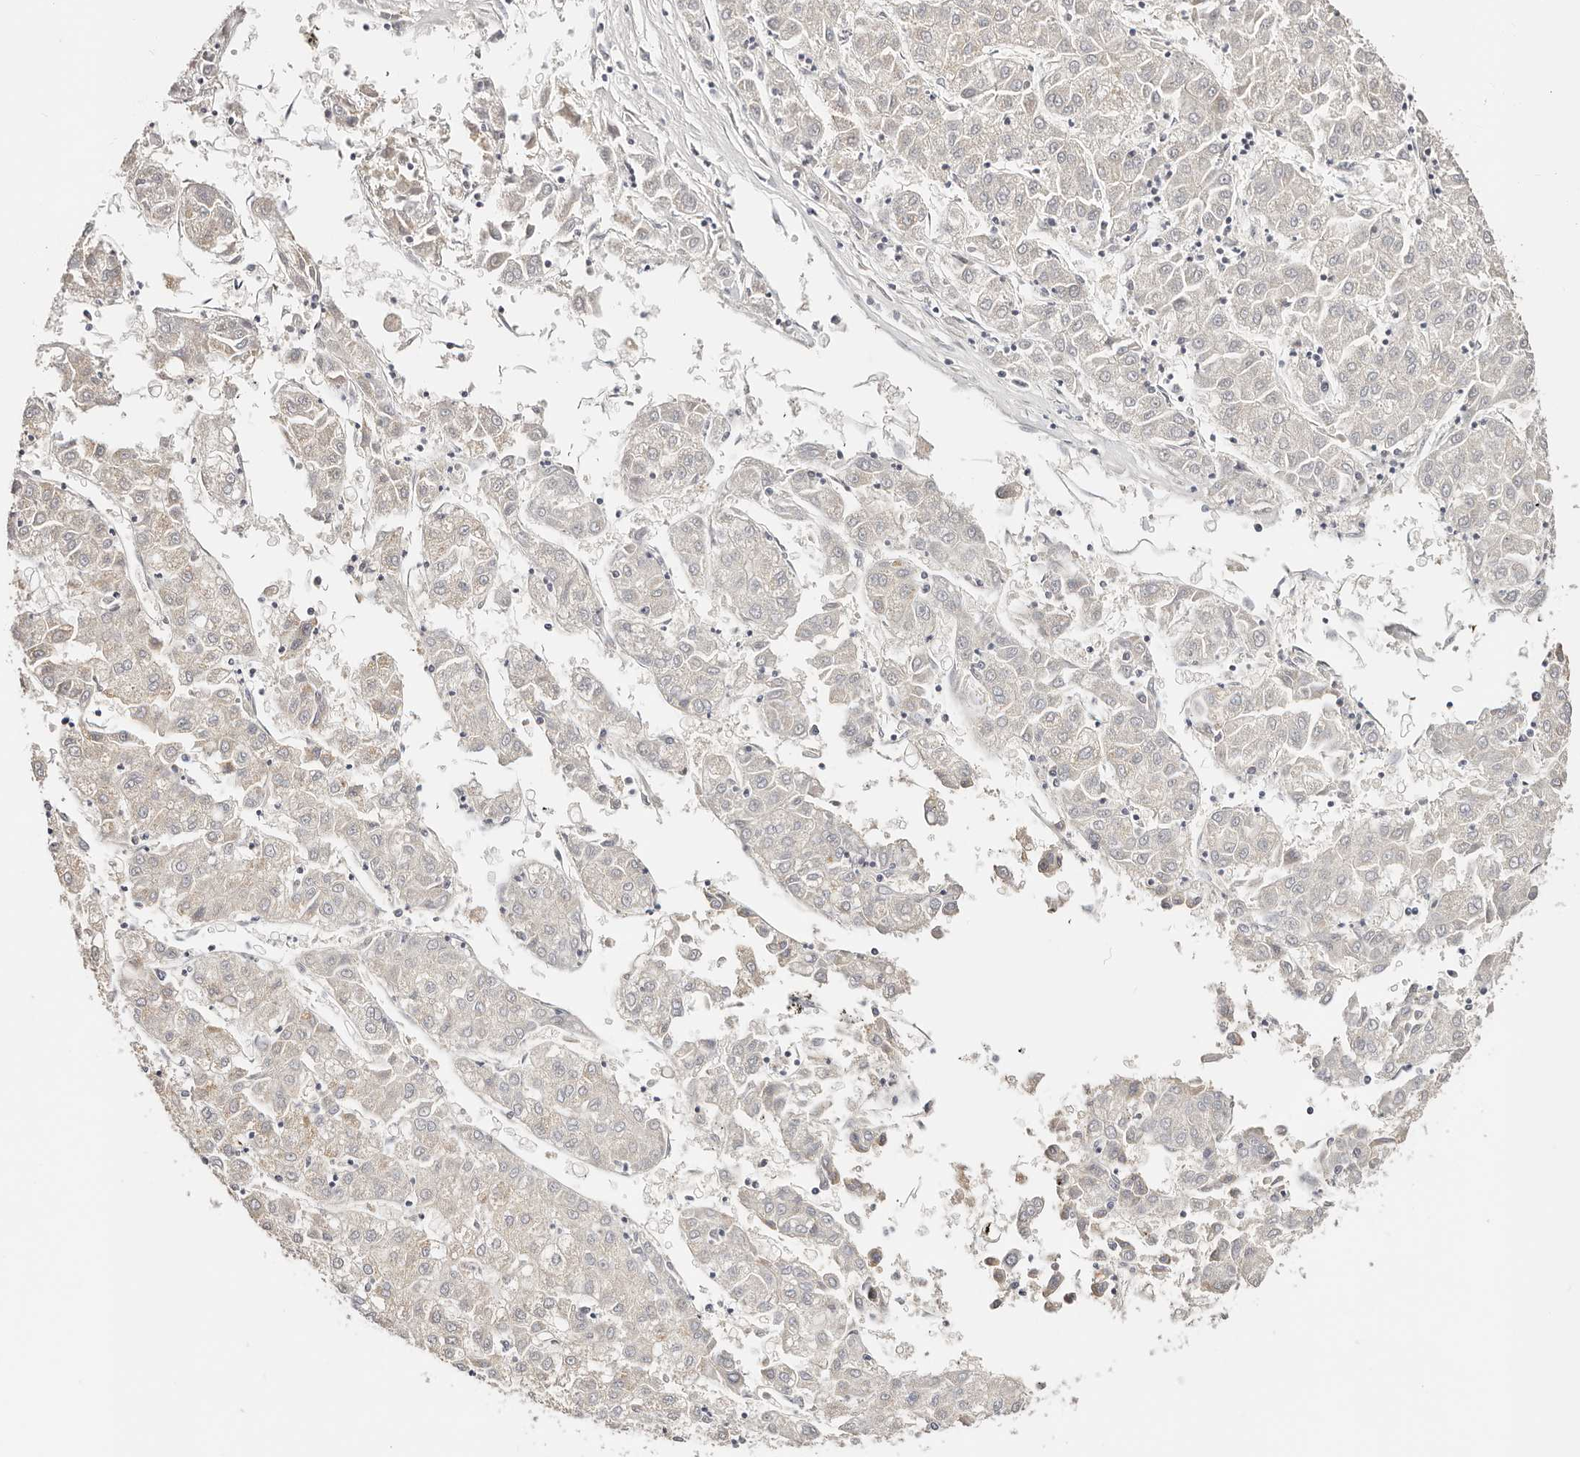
{"staining": {"intensity": "negative", "quantity": "none", "location": "none"}, "tissue": "liver cancer", "cell_type": "Tumor cells", "image_type": "cancer", "snomed": [{"axis": "morphology", "description": "Carcinoma, Hepatocellular, NOS"}, {"axis": "topography", "description": "Liver"}], "caption": "This is a histopathology image of immunohistochemistry staining of liver hepatocellular carcinoma, which shows no staining in tumor cells.", "gene": "DNASE1", "patient": {"sex": "male", "age": 72}}